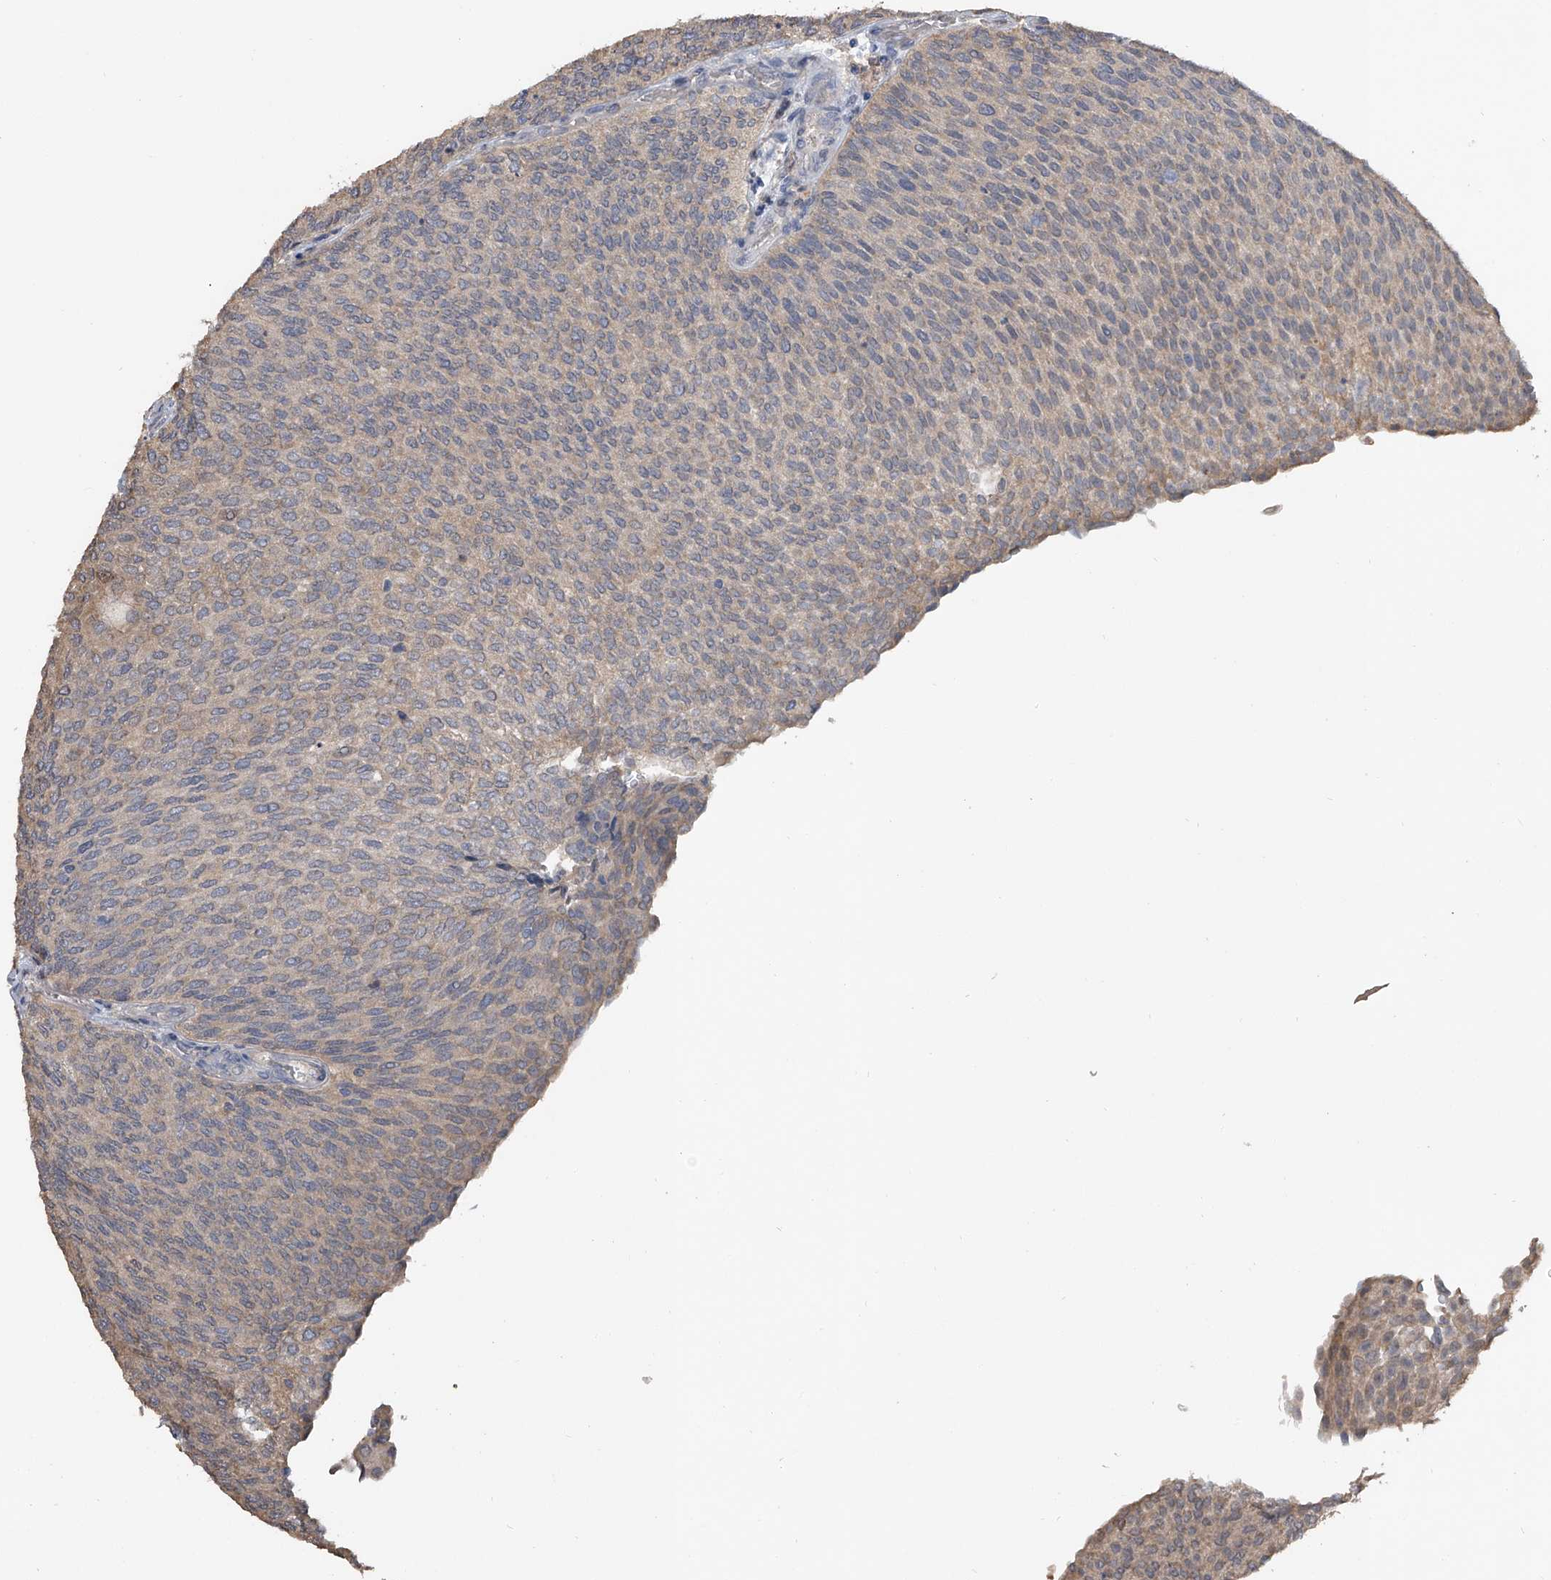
{"staining": {"intensity": "weak", "quantity": "25%-75%", "location": "cytoplasmic/membranous"}, "tissue": "urothelial cancer", "cell_type": "Tumor cells", "image_type": "cancer", "snomed": [{"axis": "morphology", "description": "Urothelial carcinoma, Low grade"}, {"axis": "topography", "description": "Urinary bladder"}], "caption": "DAB (3,3'-diaminobenzidine) immunohistochemical staining of human urothelial carcinoma (low-grade) displays weak cytoplasmic/membranous protein staining in about 25%-75% of tumor cells.", "gene": "DOCK9", "patient": {"sex": "female", "age": 79}}